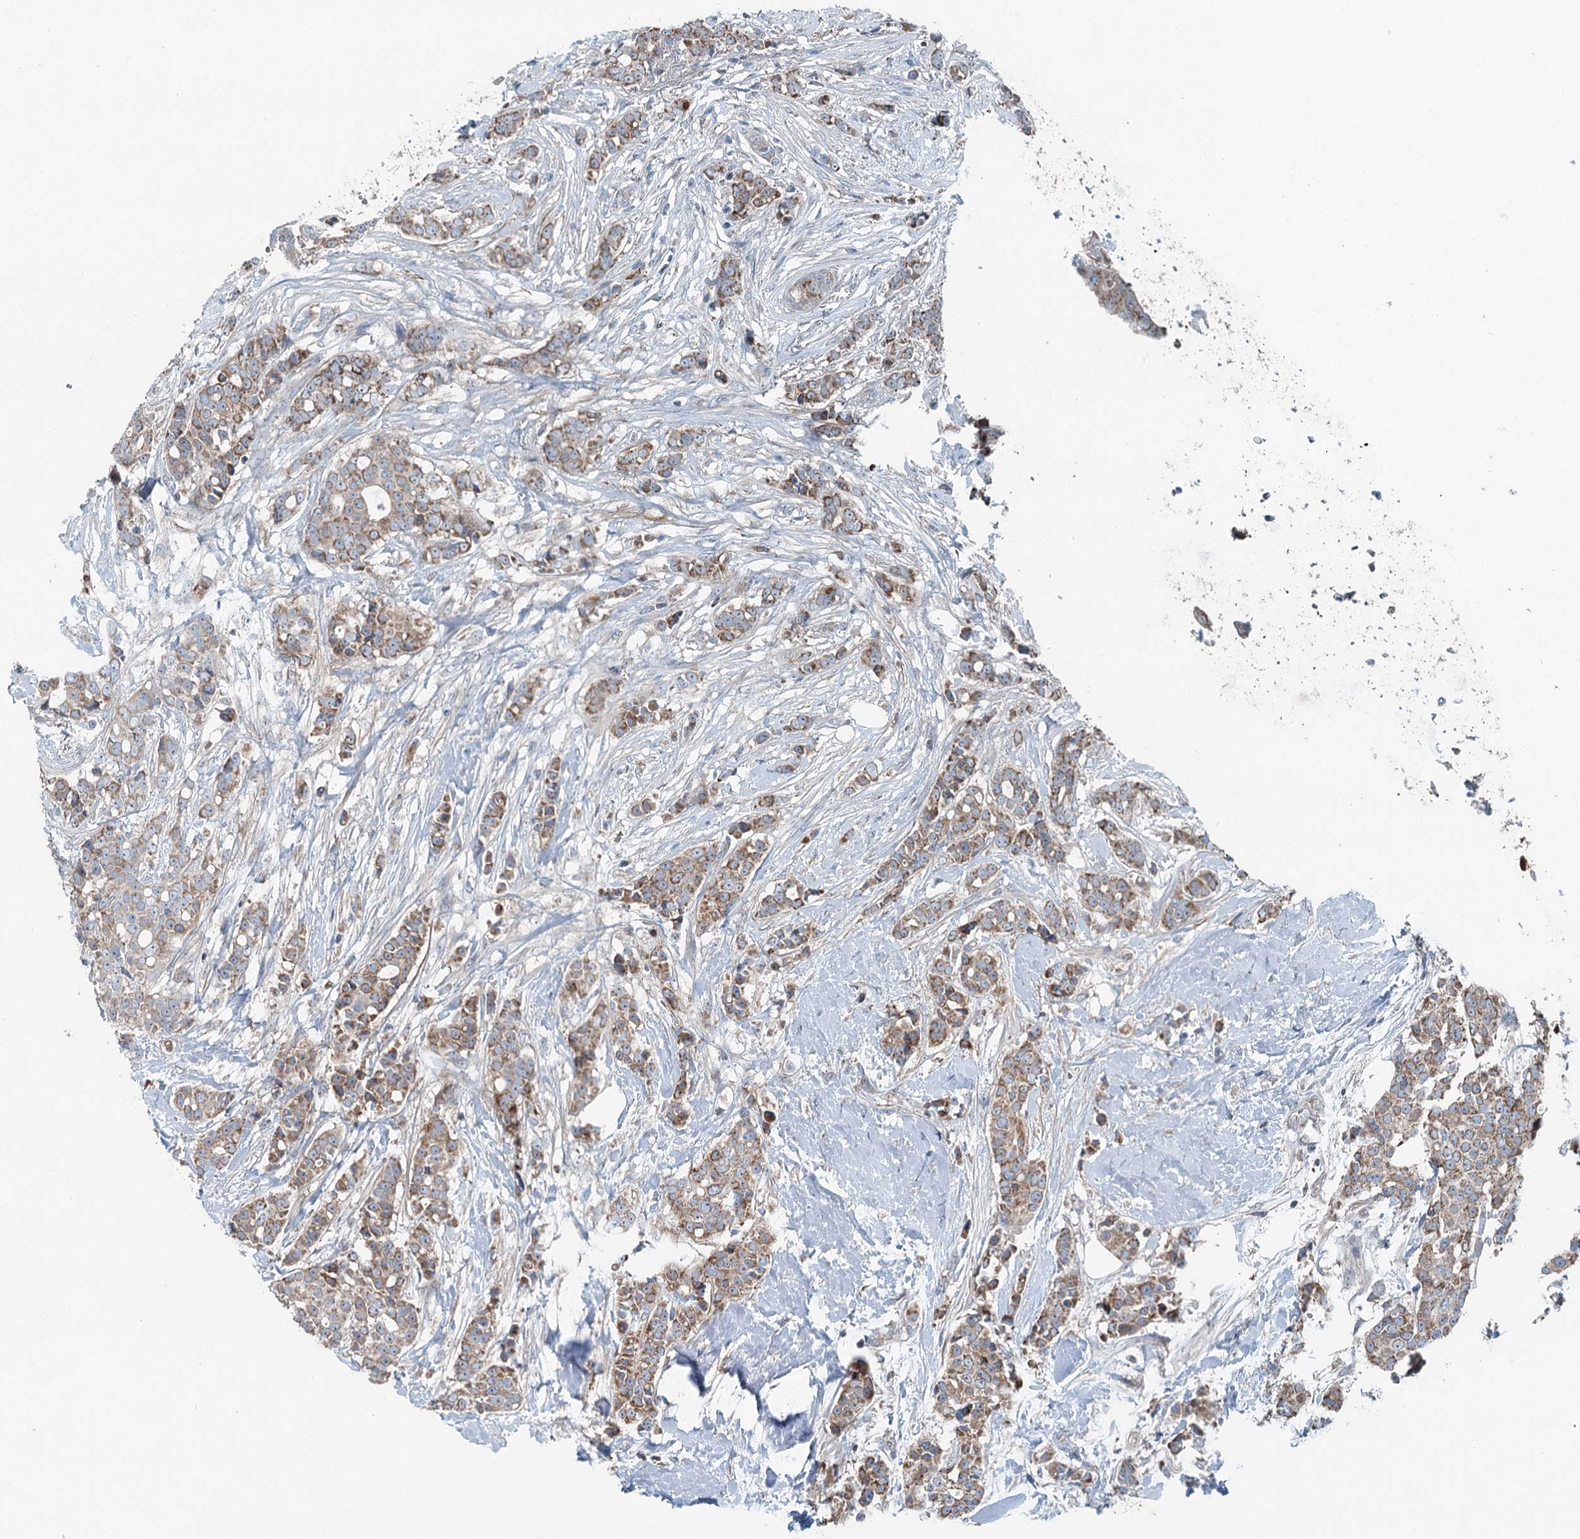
{"staining": {"intensity": "strong", "quantity": ">75%", "location": "cytoplasmic/membranous"}, "tissue": "breast cancer", "cell_type": "Tumor cells", "image_type": "cancer", "snomed": [{"axis": "morphology", "description": "Lobular carcinoma"}, {"axis": "topography", "description": "Breast"}], "caption": "An image of breast lobular carcinoma stained for a protein displays strong cytoplasmic/membranous brown staining in tumor cells. The protein is stained brown, and the nuclei are stained in blue (DAB IHC with brightfield microscopy, high magnification).", "gene": "CHCHD5", "patient": {"sex": "female", "age": 51}}